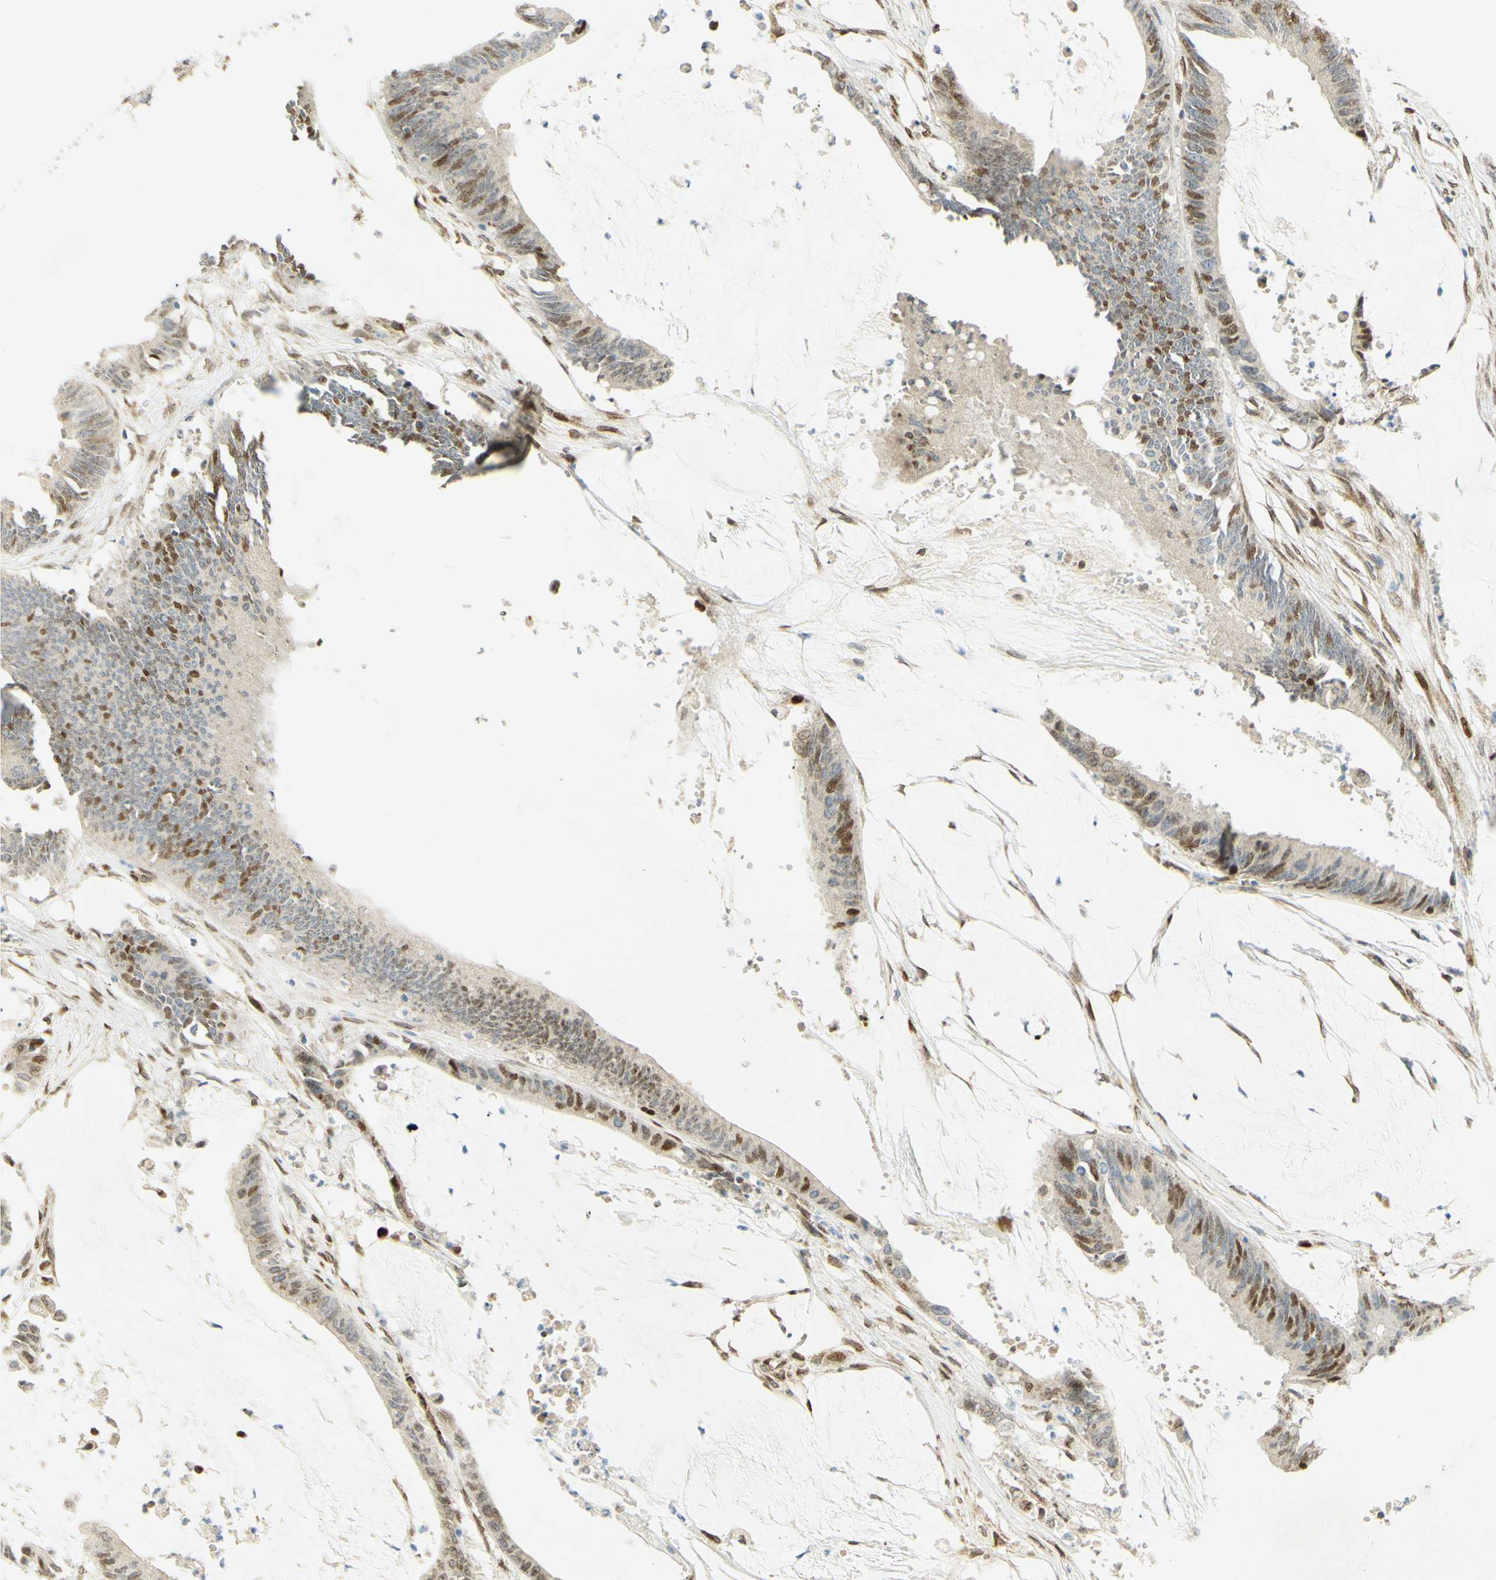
{"staining": {"intensity": "moderate", "quantity": "25%-75%", "location": "nuclear"}, "tissue": "colorectal cancer", "cell_type": "Tumor cells", "image_type": "cancer", "snomed": [{"axis": "morphology", "description": "Adenocarcinoma, NOS"}, {"axis": "topography", "description": "Rectum"}], "caption": "Protein staining of colorectal adenocarcinoma tissue exhibits moderate nuclear positivity in approximately 25%-75% of tumor cells.", "gene": "E2F1", "patient": {"sex": "female", "age": 66}}